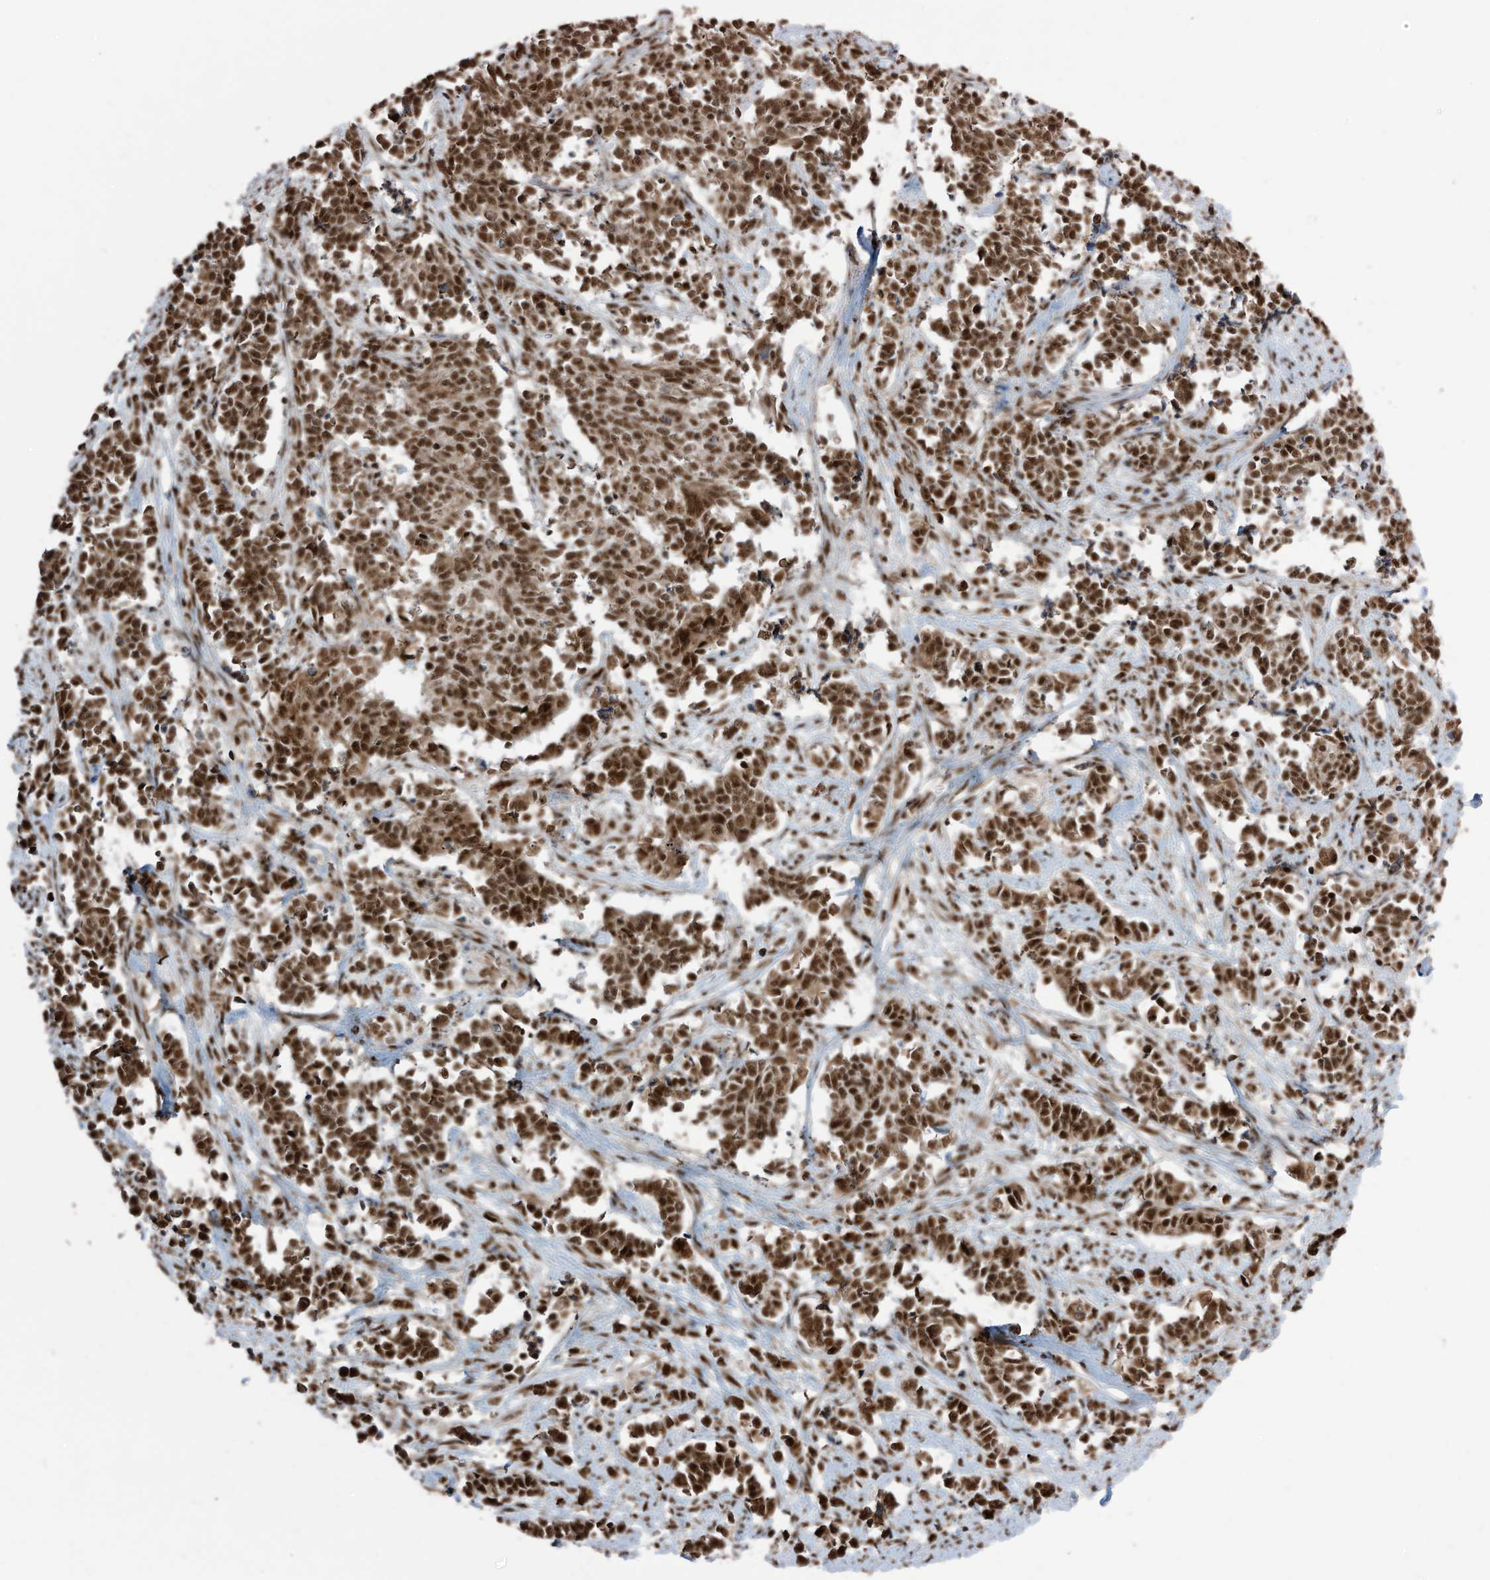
{"staining": {"intensity": "moderate", "quantity": ">75%", "location": "cytoplasmic/membranous,nuclear"}, "tissue": "cervical cancer", "cell_type": "Tumor cells", "image_type": "cancer", "snomed": [{"axis": "morphology", "description": "Normal tissue, NOS"}, {"axis": "morphology", "description": "Squamous cell carcinoma, NOS"}, {"axis": "topography", "description": "Cervix"}], "caption": "Human squamous cell carcinoma (cervical) stained with a brown dye exhibits moderate cytoplasmic/membranous and nuclear positive staining in approximately >75% of tumor cells.", "gene": "LBH", "patient": {"sex": "female", "age": 35}}